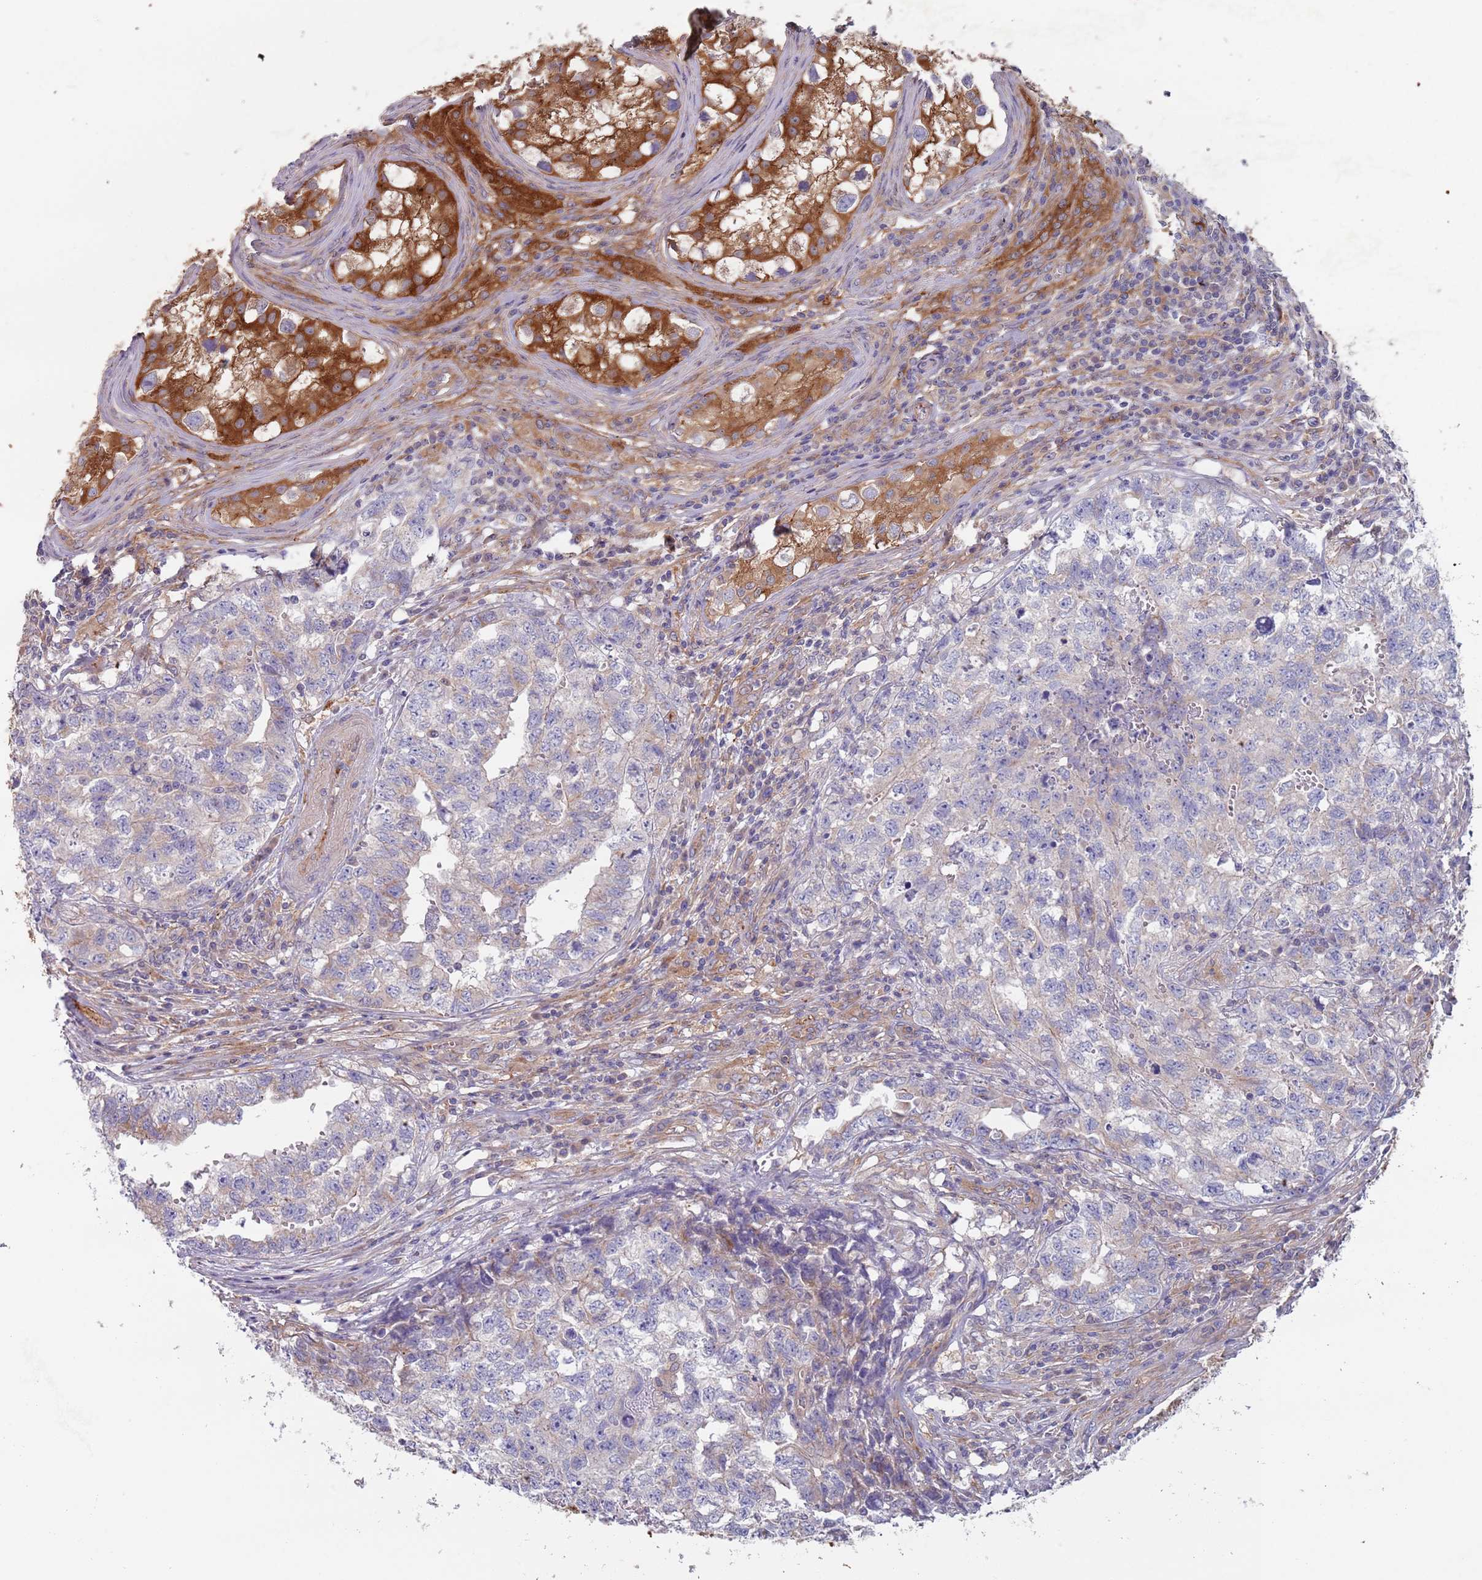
{"staining": {"intensity": "negative", "quantity": "none", "location": "none"}, "tissue": "testis cancer", "cell_type": "Tumor cells", "image_type": "cancer", "snomed": [{"axis": "morphology", "description": "Carcinoma, Embryonal, NOS"}, {"axis": "topography", "description": "Testis"}], "caption": "Tumor cells are negative for brown protein staining in embryonal carcinoma (testis).", "gene": "APPL2", "patient": {"sex": "male", "age": 31}}